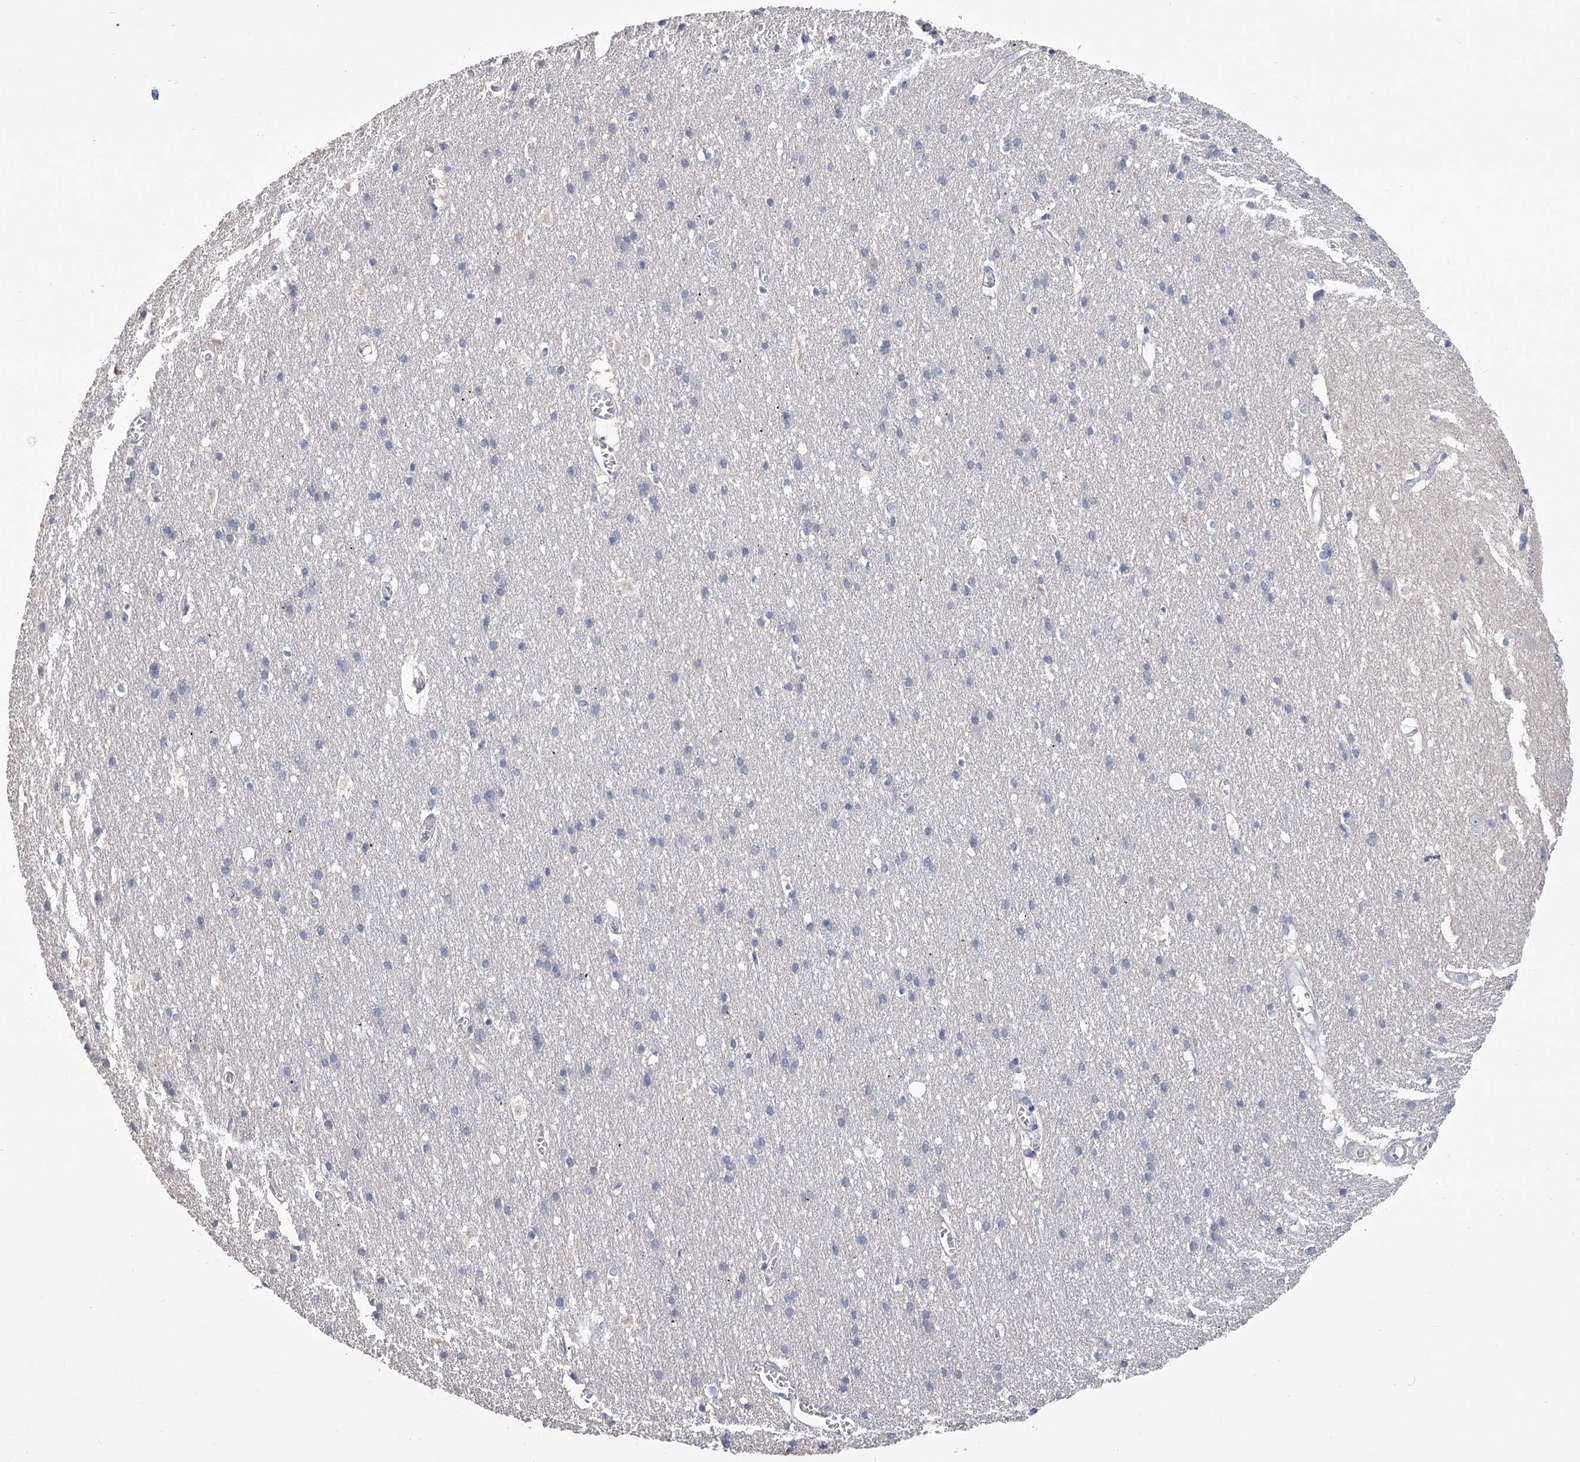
{"staining": {"intensity": "negative", "quantity": "none", "location": "none"}, "tissue": "cerebral cortex", "cell_type": "Endothelial cells", "image_type": "normal", "snomed": [{"axis": "morphology", "description": "Normal tissue, NOS"}, {"axis": "topography", "description": "Cerebral cortex"}], "caption": "Immunohistochemistry (IHC) image of benign human cerebral cortex stained for a protein (brown), which exhibits no staining in endothelial cells.", "gene": "CNTLN", "patient": {"sex": "male", "age": 54}}